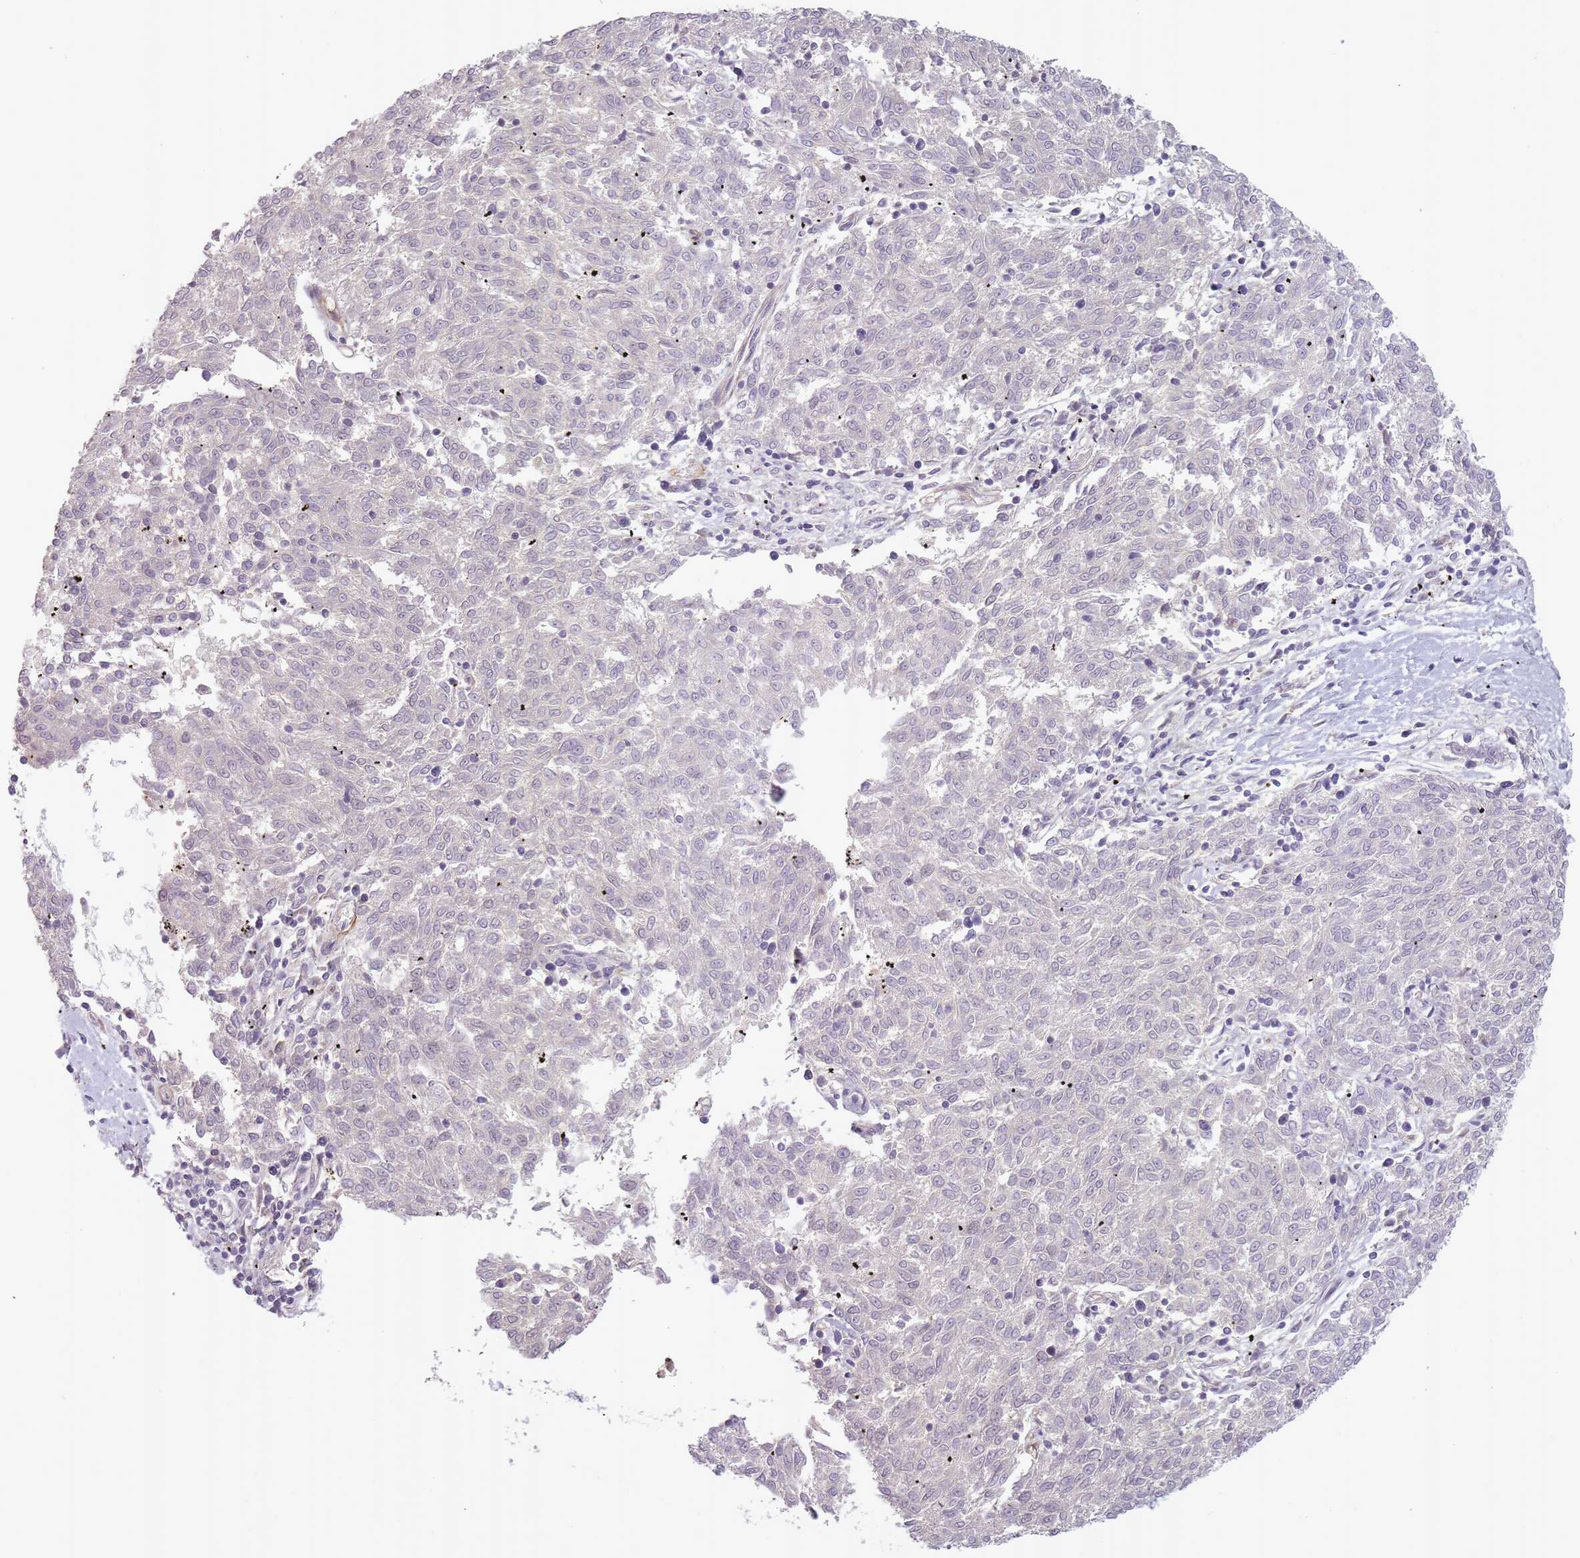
{"staining": {"intensity": "negative", "quantity": "none", "location": "none"}, "tissue": "melanoma", "cell_type": "Tumor cells", "image_type": "cancer", "snomed": [{"axis": "morphology", "description": "Malignant melanoma, NOS"}, {"axis": "topography", "description": "Skin"}], "caption": "This is an immunohistochemistry micrograph of human melanoma. There is no positivity in tumor cells.", "gene": "SLC8A2", "patient": {"sex": "female", "age": 72}}